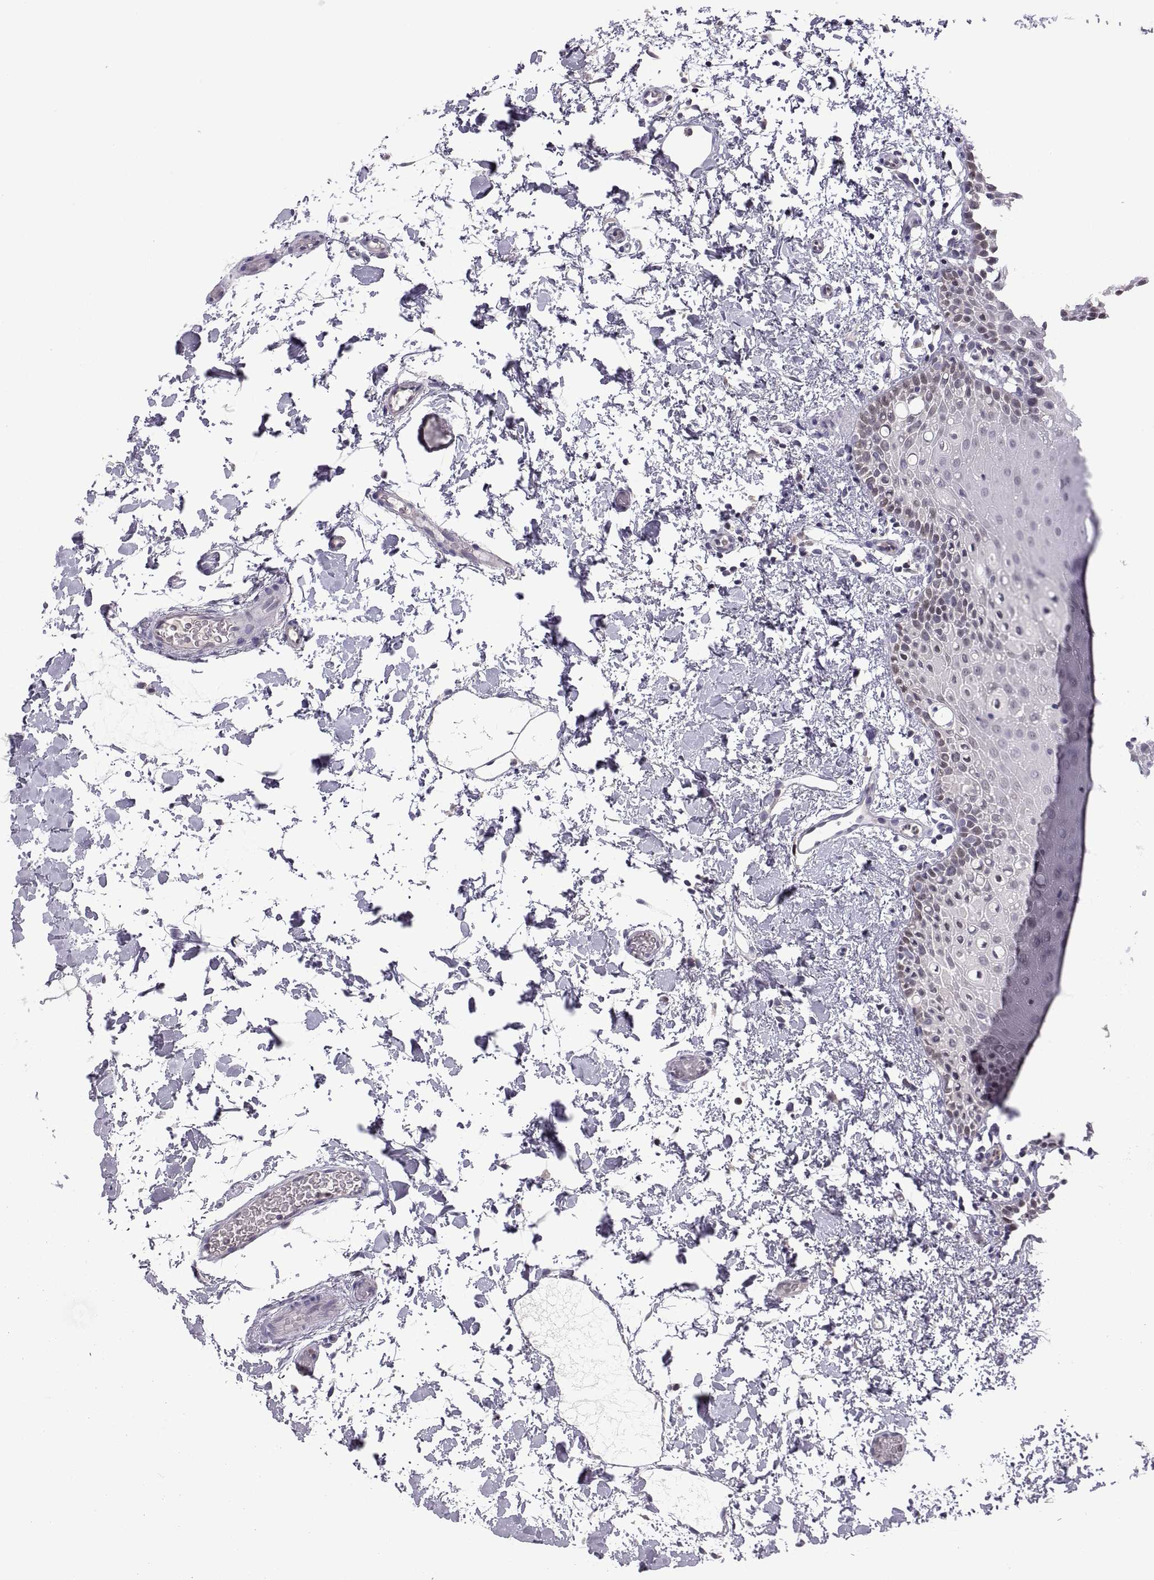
{"staining": {"intensity": "negative", "quantity": "none", "location": "none"}, "tissue": "oral mucosa", "cell_type": "Squamous epithelial cells", "image_type": "normal", "snomed": [{"axis": "morphology", "description": "Normal tissue, NOS"}, {"axis": "topography", "description": "Oral tissue"}], "caption": "IHC micrograph of normal oral mucosa: human oral mucosa stained with DAB demonstrates no significant protein positivity in squamous epithelial cells. (DAB IHC, high magnification).", "gene": "FGF9", "patient": {"sex": "male", "age": 81}}